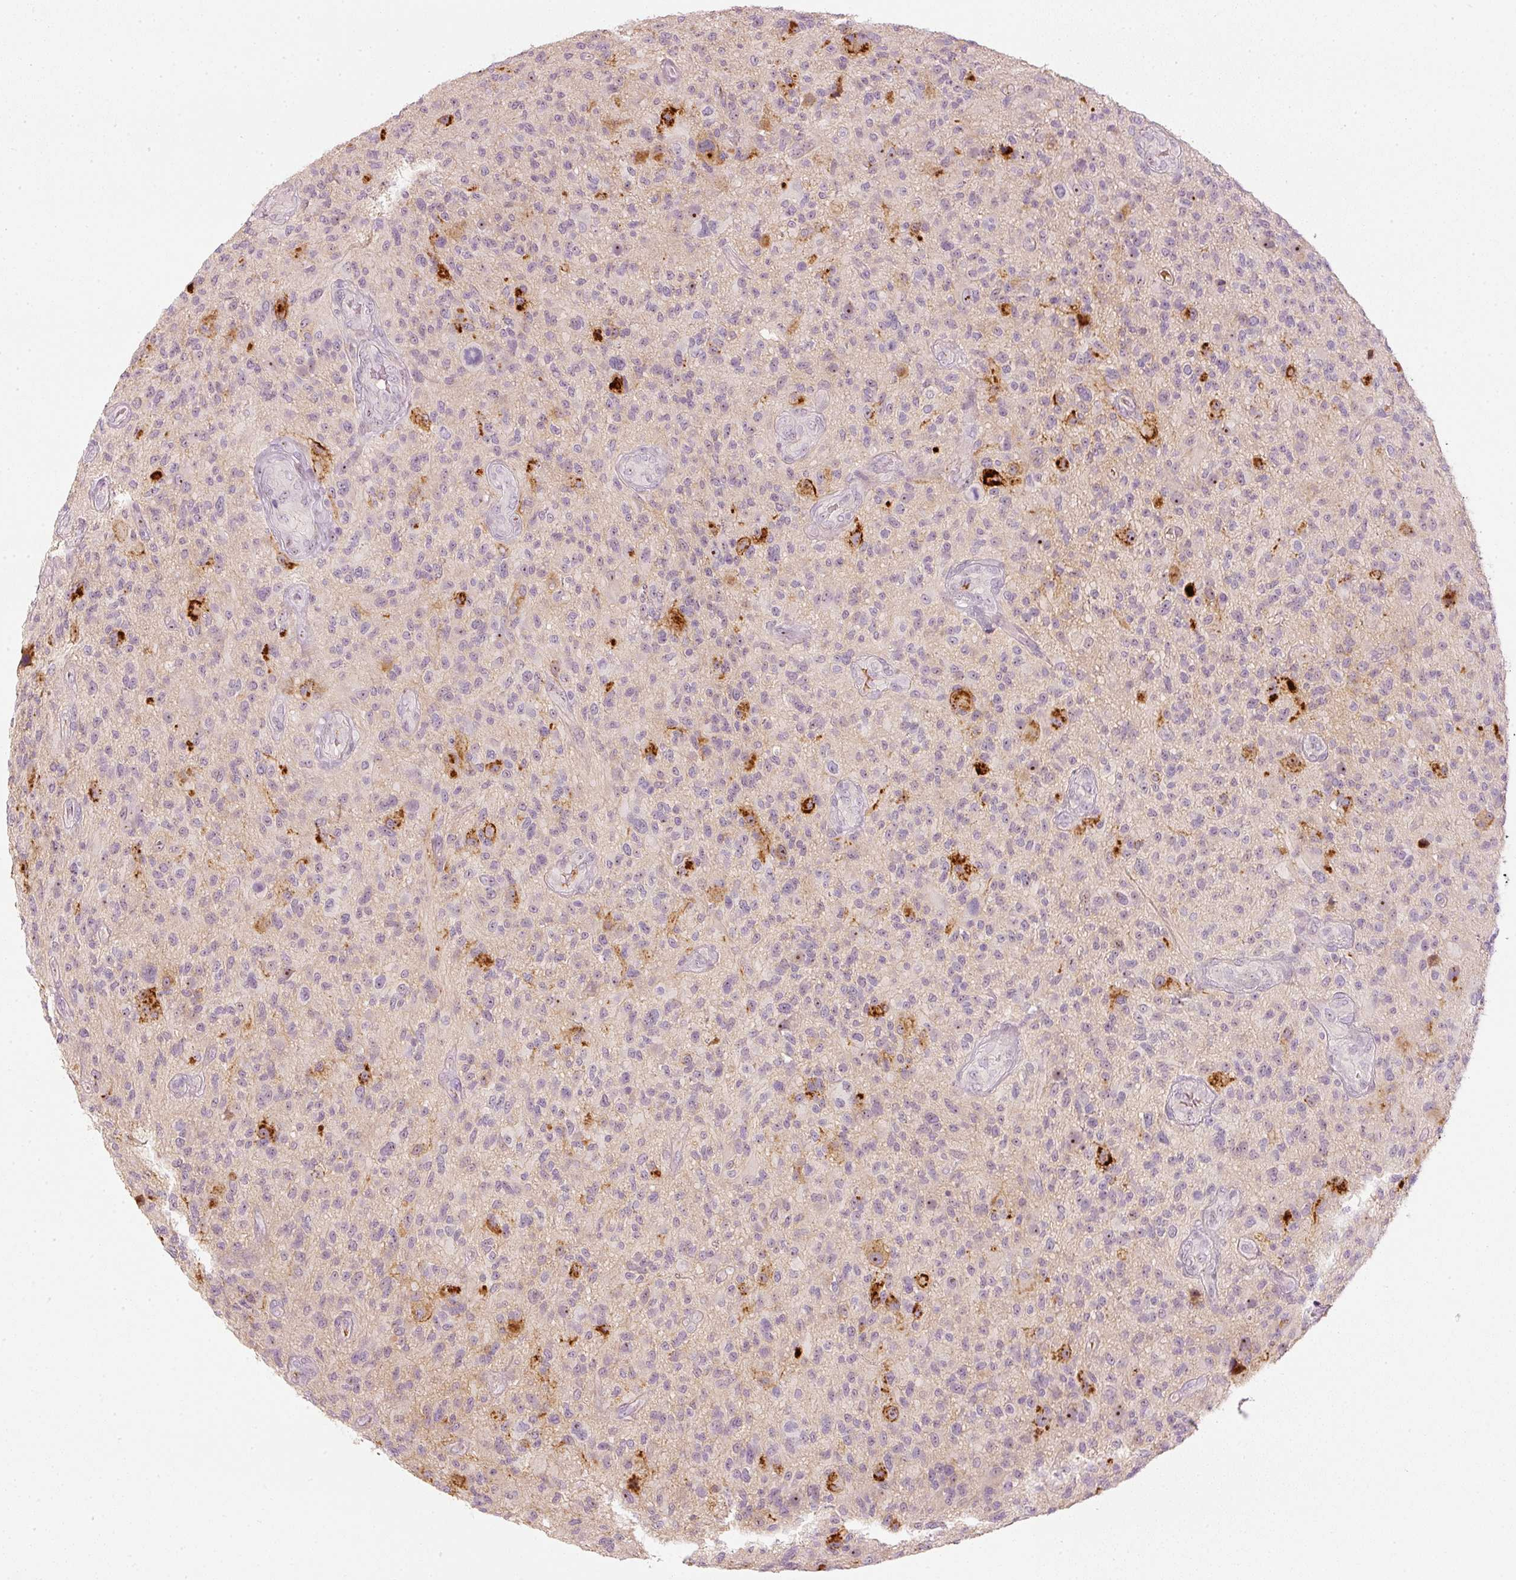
{"staining": {"intensity": "negative", "quantity": "none", "location": "none"}, "tissue": "glioma", "cell_type": "Tumor cells", "image_type": "cancer", "snomed": [{"axis": "morphology", "description": "Glioma, malignant, High grade"}, {"axis": "topography", "description": "Brain"}], "caption": "DAB immunohistochemical staining of malignant glioma (high-grade) displays no significant staining in tumor cells.", "gene": "VCAM1", "patient": {"sex": "male", "age": 47}}